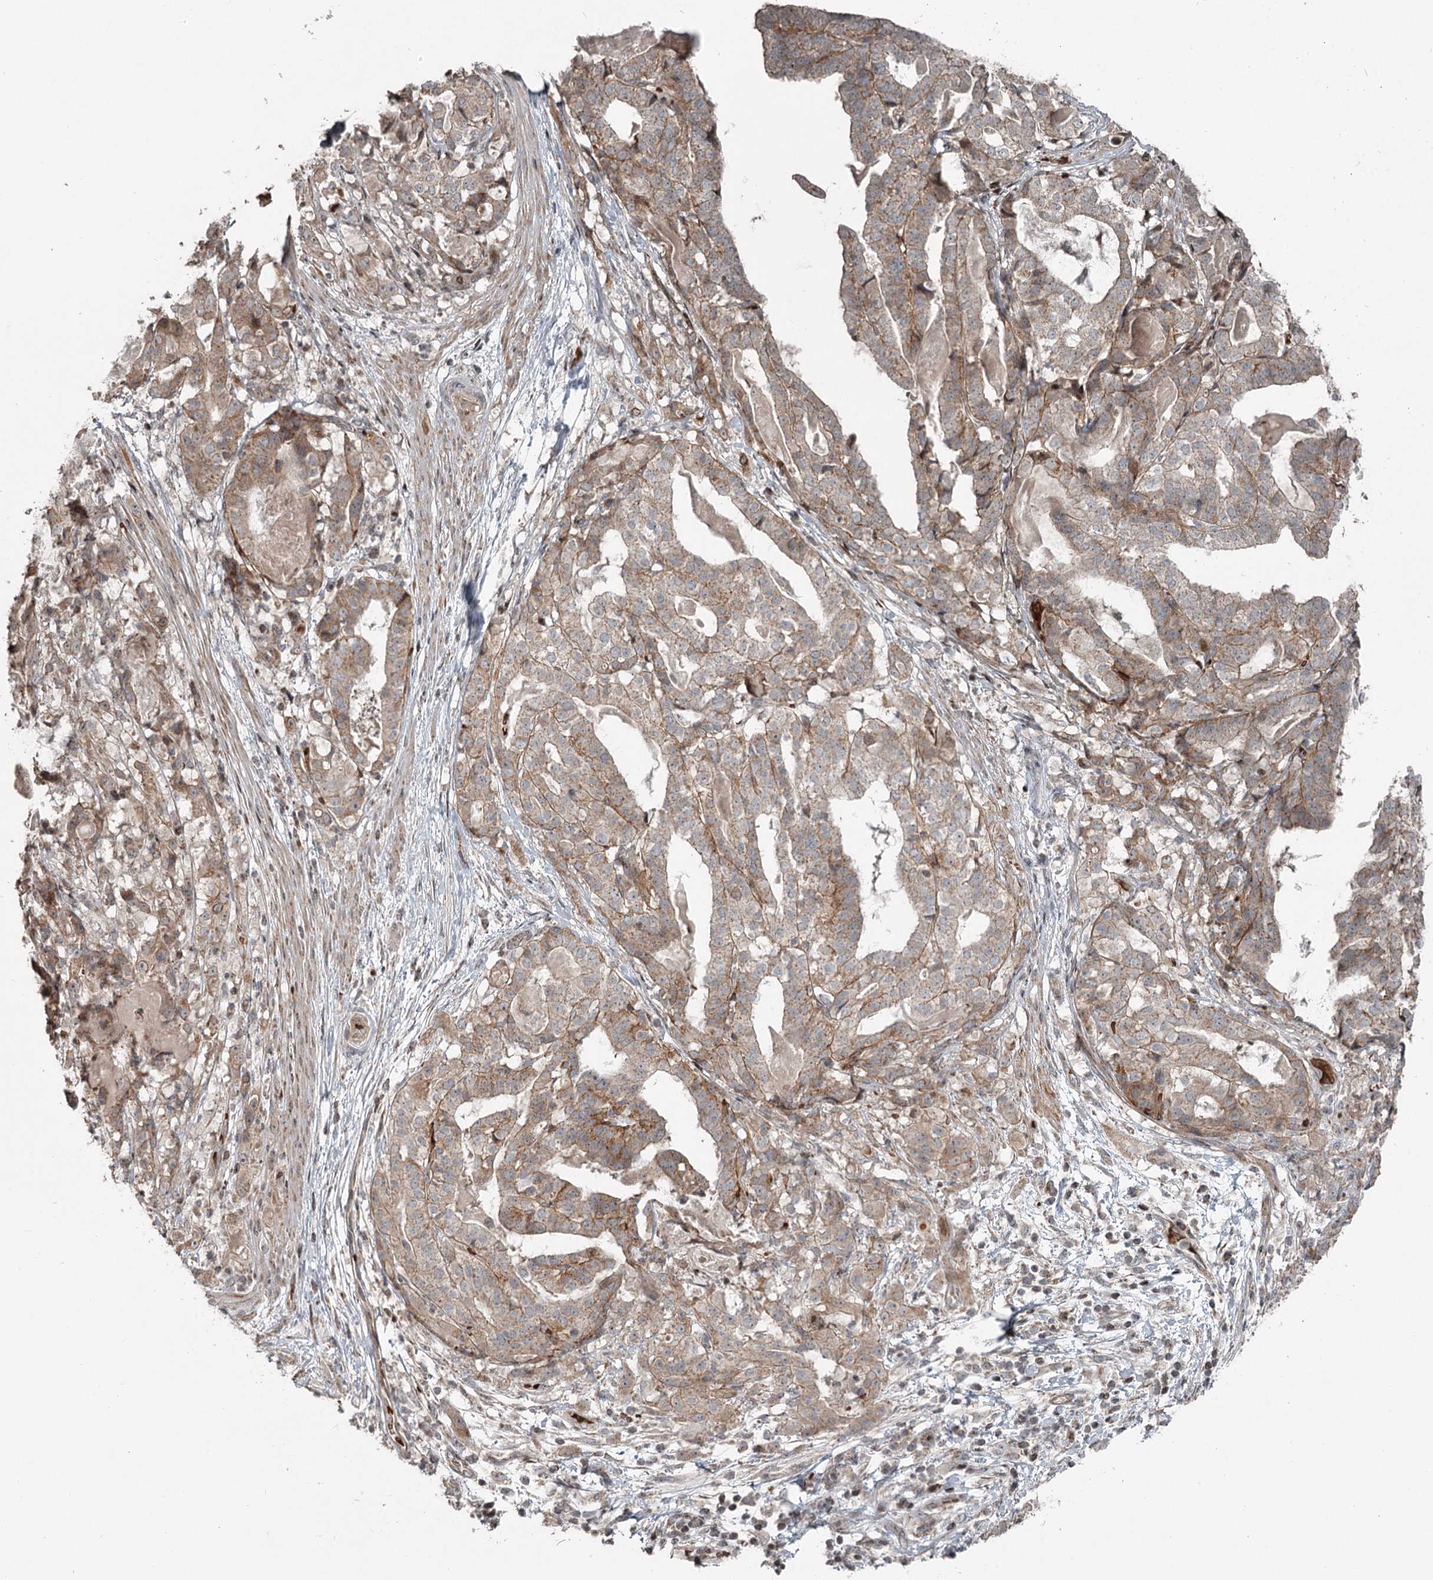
{"staining": {"intensity": "weak", "quantity": ">75%", "location": "cytoplasmic/membranous"}, "tissue": "stomach cancer", "cell_type": "Tumor cells", "image_type": "cancer", "snomed": [{"axis": "morphology", "description": "Adenocarcinoma, NOS"}, {"axis": "topography", "description": "Stomach"}], "caption": "Protein expression analysis of stomach cancer (adenocarcinoma) demonstrates weak cytoplasmic/membranous positivity in about >75% of tumor cells.", "gene": "RASSF8", "patient": {"sex": "male", "age": 48}}